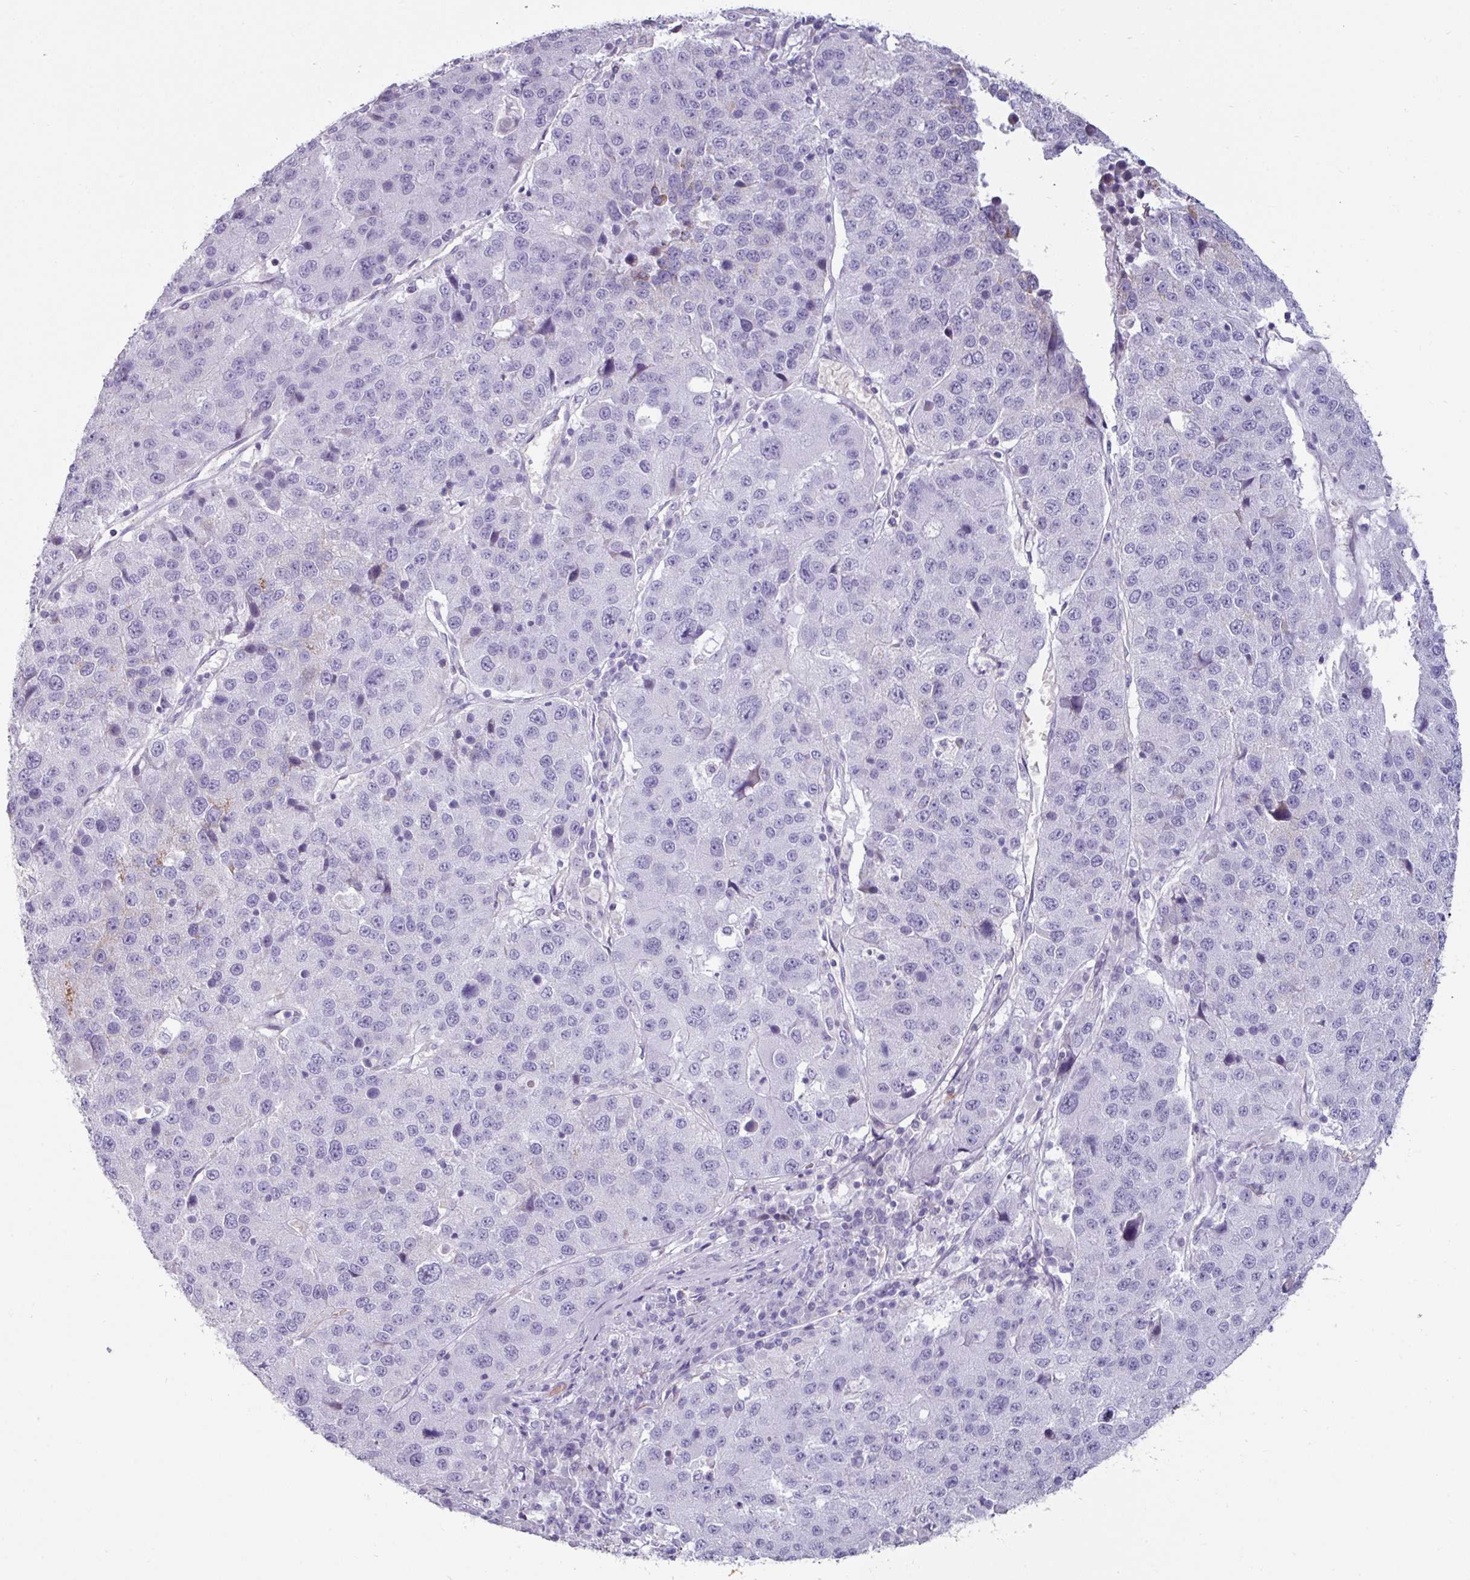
{"staining": {"intensity": "negative", "quantity": "none", "location": "none"}, "tissue": "stomach cancer", "cell_type": "Tumor cells", "image_type": "cancer", "snomed": [{"axis": "morphology", "description": "Adenocarcinoma, NOS"}, {"axis": "topography", "description": "Stomach"}], "caption": "Stomach cancer stained for a protein using immunohistochemistry (IHC) shows no positivity tumor cells.", "gene": "CLCA1", "patient": {"sex": "male", "age": 71}}